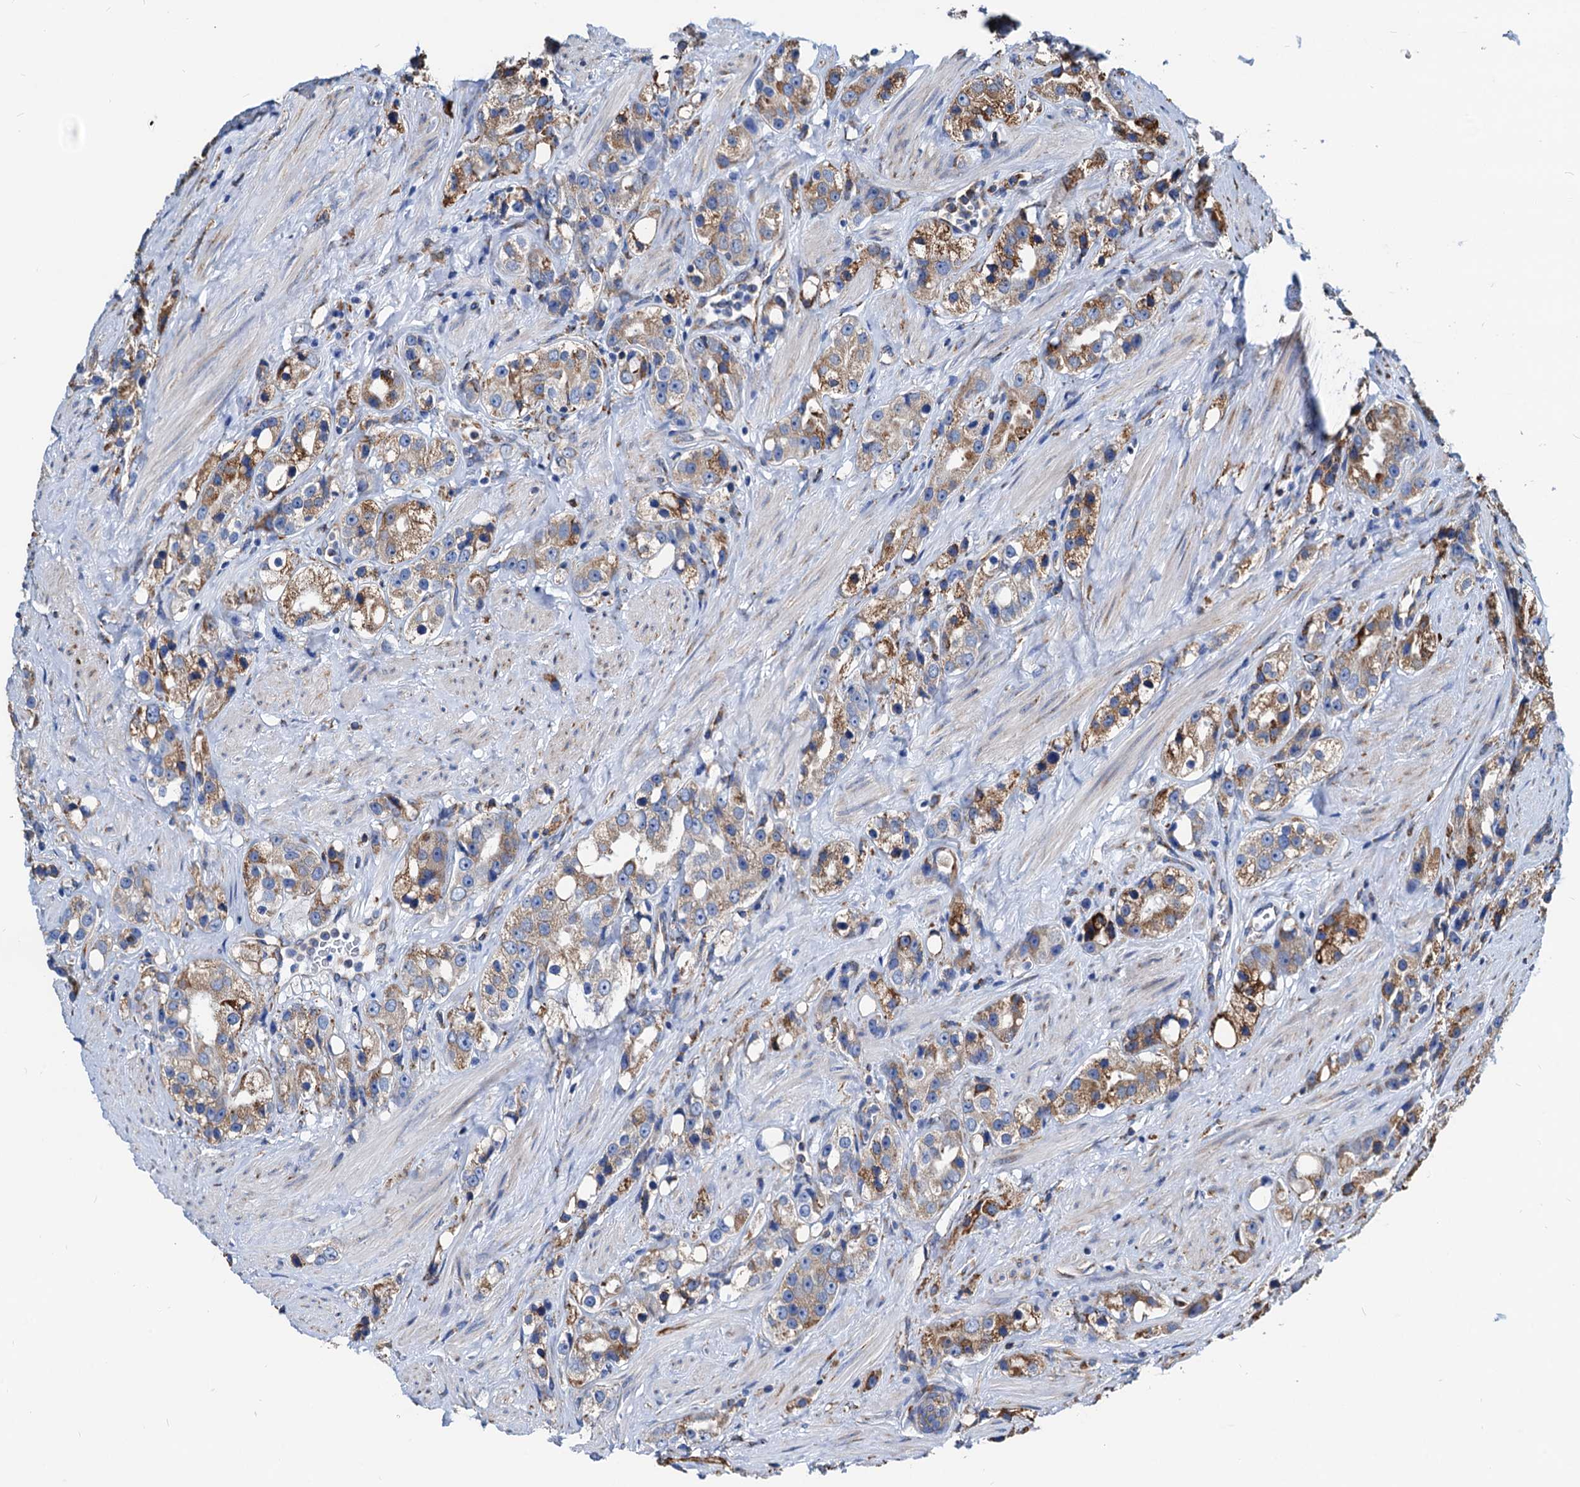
{"staining": {"intensity": "moderate", "quantity": "25%-75%", "location": "cytoplasmic/membranous"}, "tissue": "prostate cancer", "cell_type": "Tumor cells", "image_type": "cancer", "snomed": [{"axis": "morphology", "description": "Adenocarcinoma, NOS"}, {"axis": "topography", "description": "Prostate"}], "caption": "Immunohistochemistry (IHC) staining of adenocarcinoma (prostate), which shows medium levels of moderate cytoplasmic/membranous expression in approximately 25%-75% of tumor cells indicating moderate cytoplasmic/membranous protein positivity. The staining was performed using DAB (brown) for protein detection and nuclei were counterstained in hematoxylin (blue).", "gene": "HSPA5", "patient": {"sex": "male", "age": 79}}